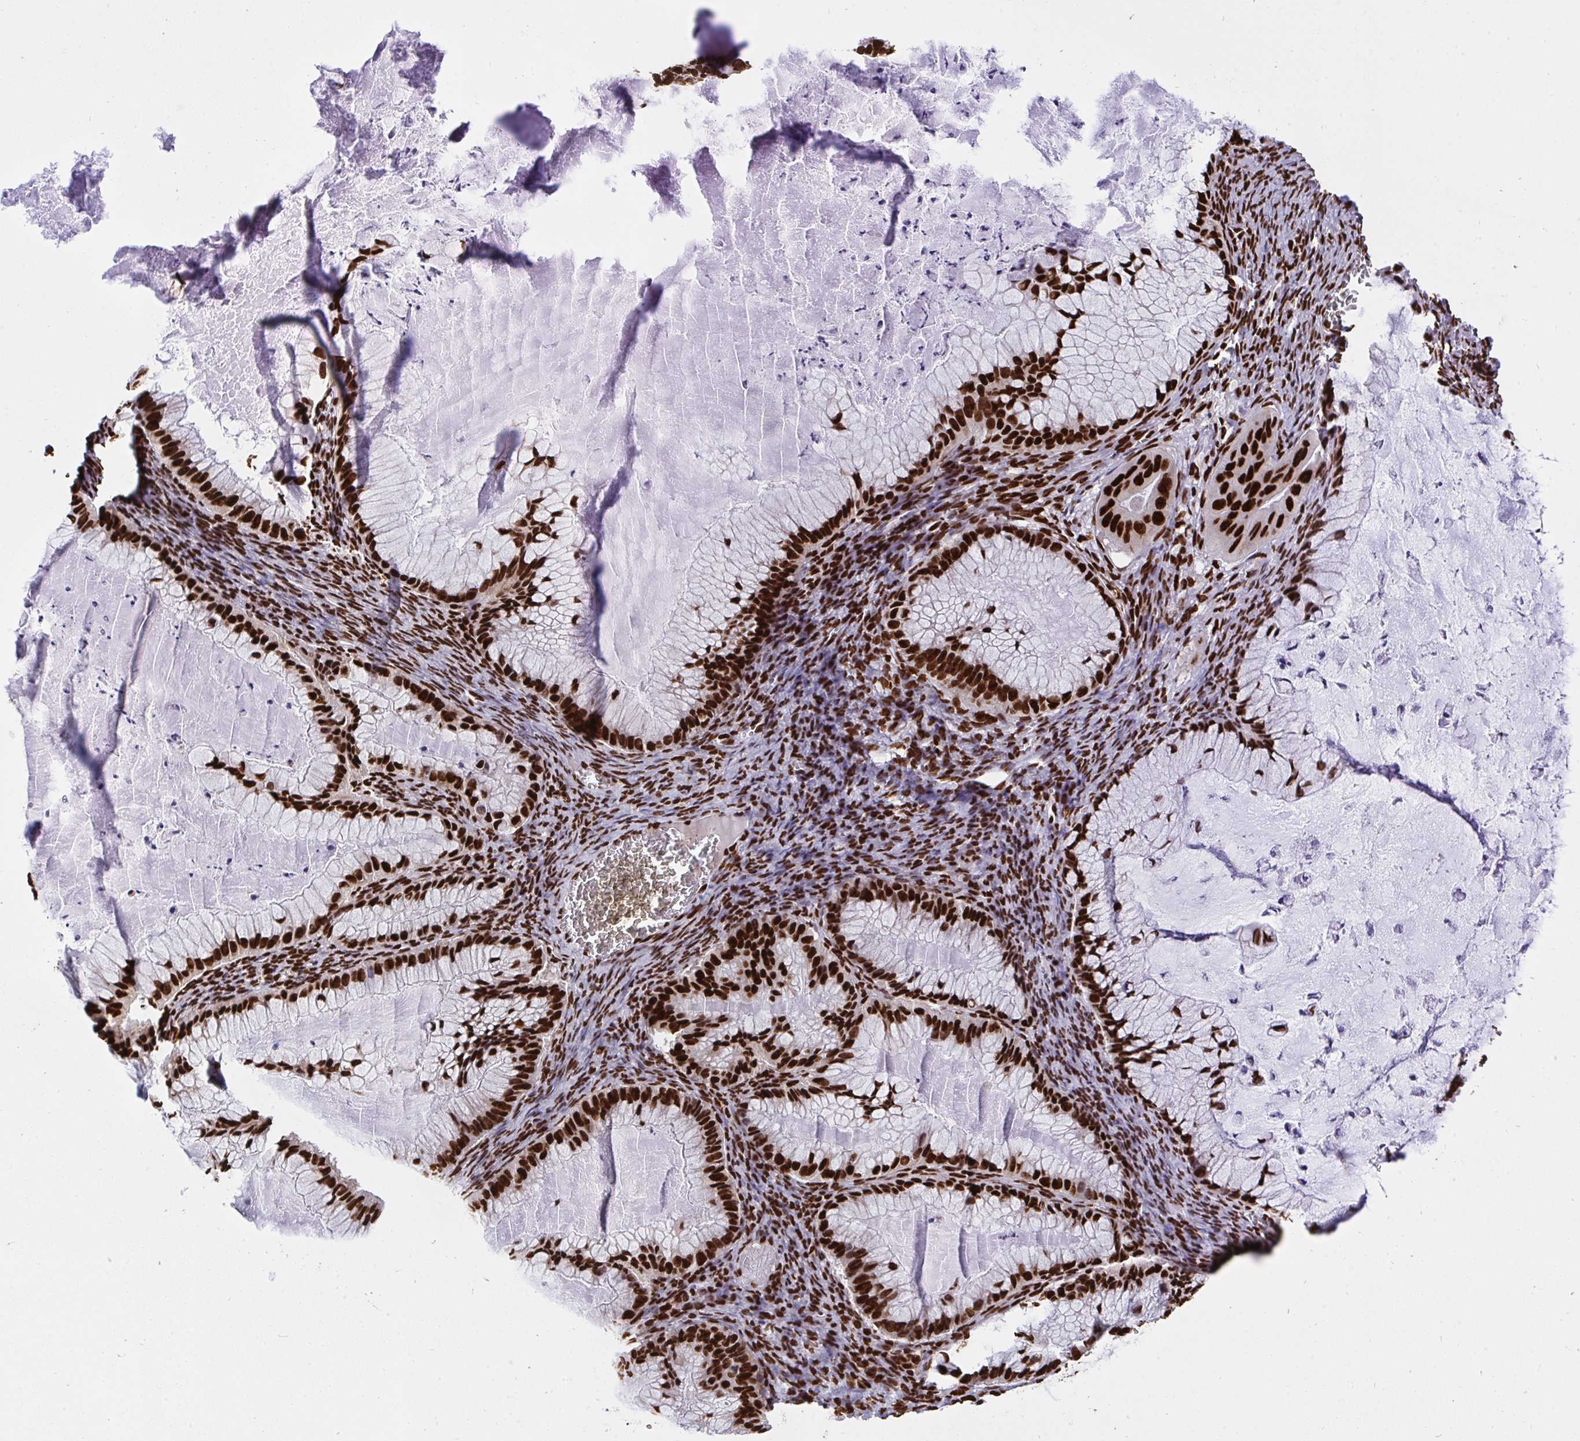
{"staining": {"intensity": "strong", "quantity": ">75%", "location": "nuclear"}, "tissue": "ovarian cancer", "cell_type": "Tumor cells", "image_type": "cancer", "snomed": [{"axis": "morphology", "description": "Cystadenocarcinoma, mucinous, NOS"}, {"axis": "topography", "description": "Ovary"}], "caption": "This is a photomicrograph of immunohistochemistry (IHC) staining of mucinous cystadenocarcinoma (ovarian), which shows strong positivity in the nuclear of tumor cells.", "gene": "HNRNPL", "patient": {"sex": "female", "age": 72}}